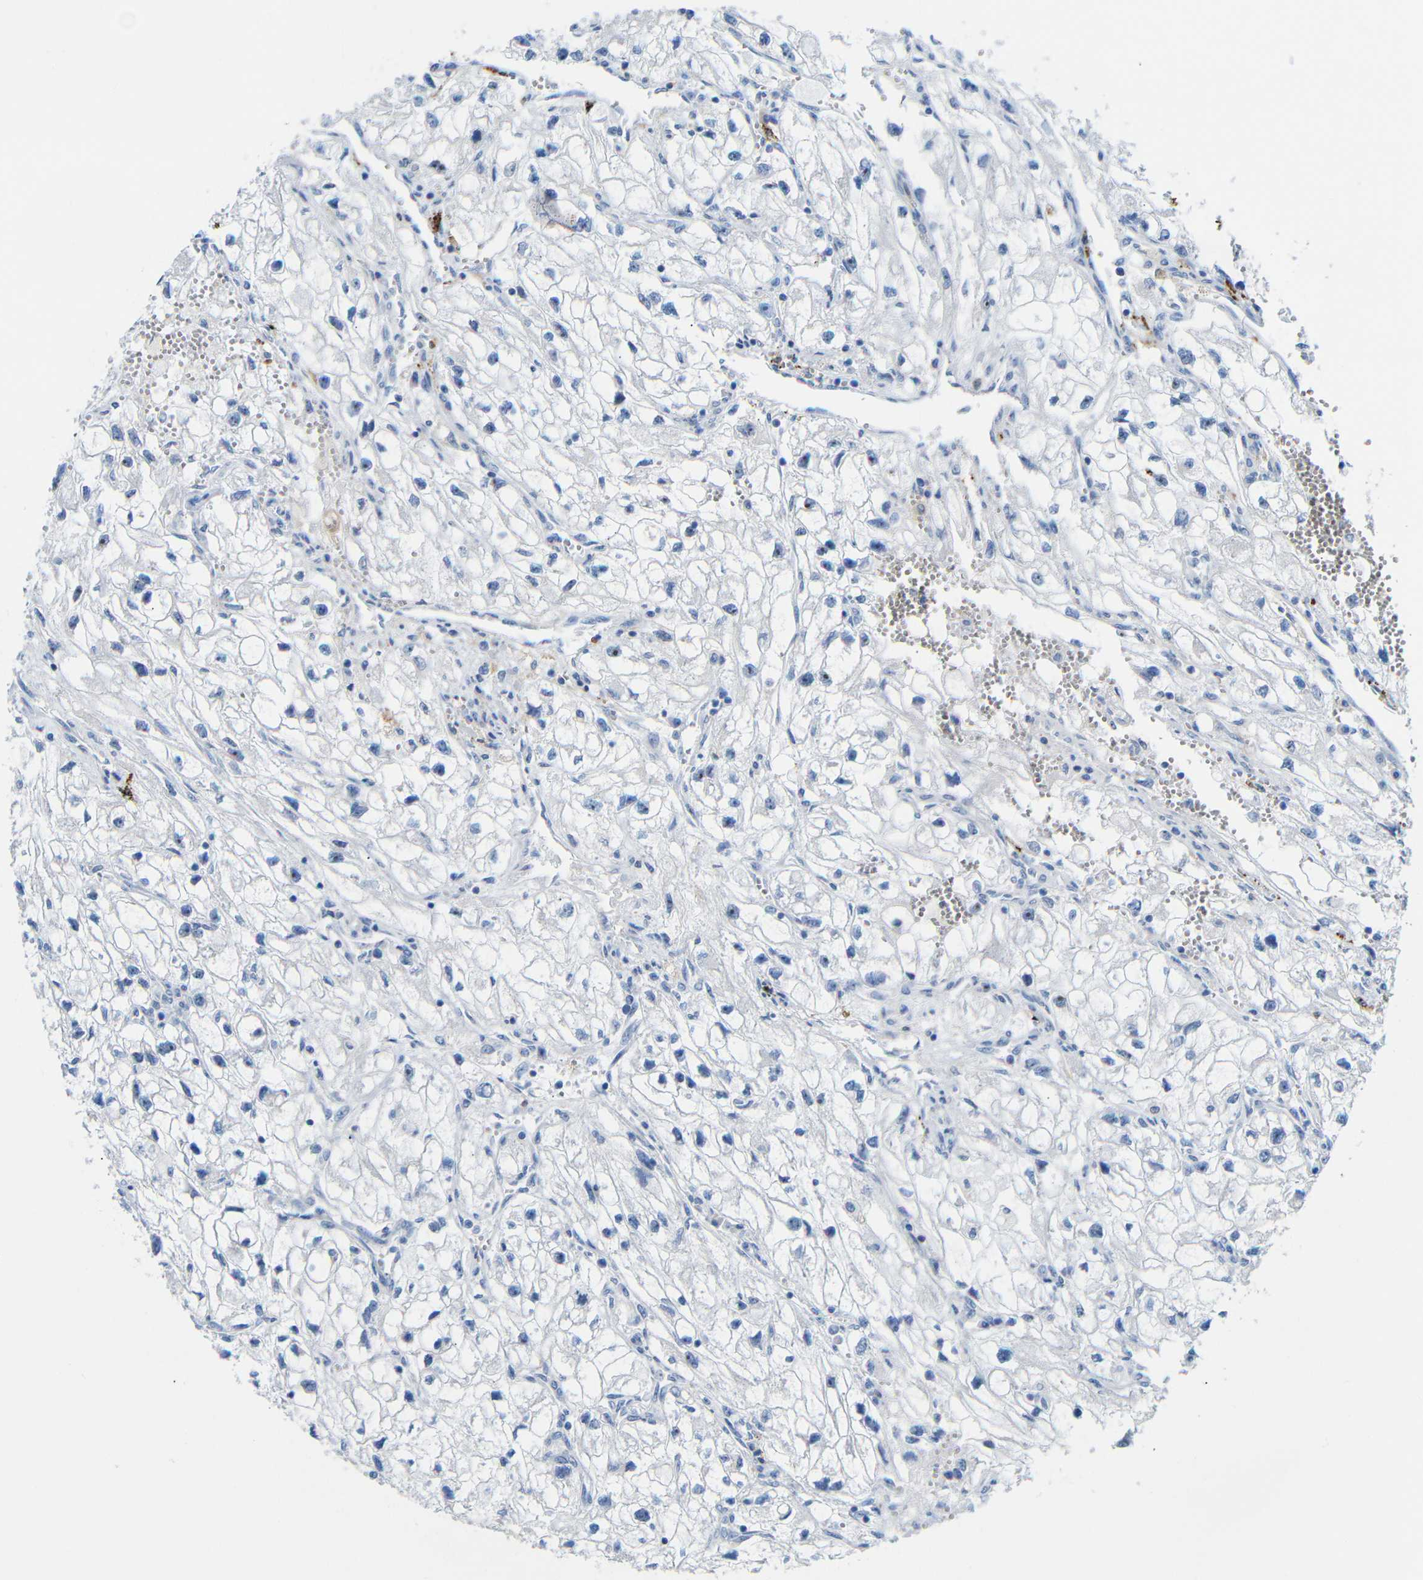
{"staining": {"intensity": "moderate", "quantity": "25%-75%", "location": "nuclear"}, "tissue": "renal cancer", "cell_type": "Tumor cells", "image_type": "cancer", "snomed": [{"axis": "morphology", "description": "Adenocarcinoma, NOS"}, {"axis": "topography", "description": "Kidney"}], "caption": "Human renal cancer (adenocarcinoma) stained for a protein (brown) displays moderate nuclear positive staining in approximately 25%-75% of tumor cells.", "gene": "C1orf210", "patient": {"sex": "female", "age": 70}}